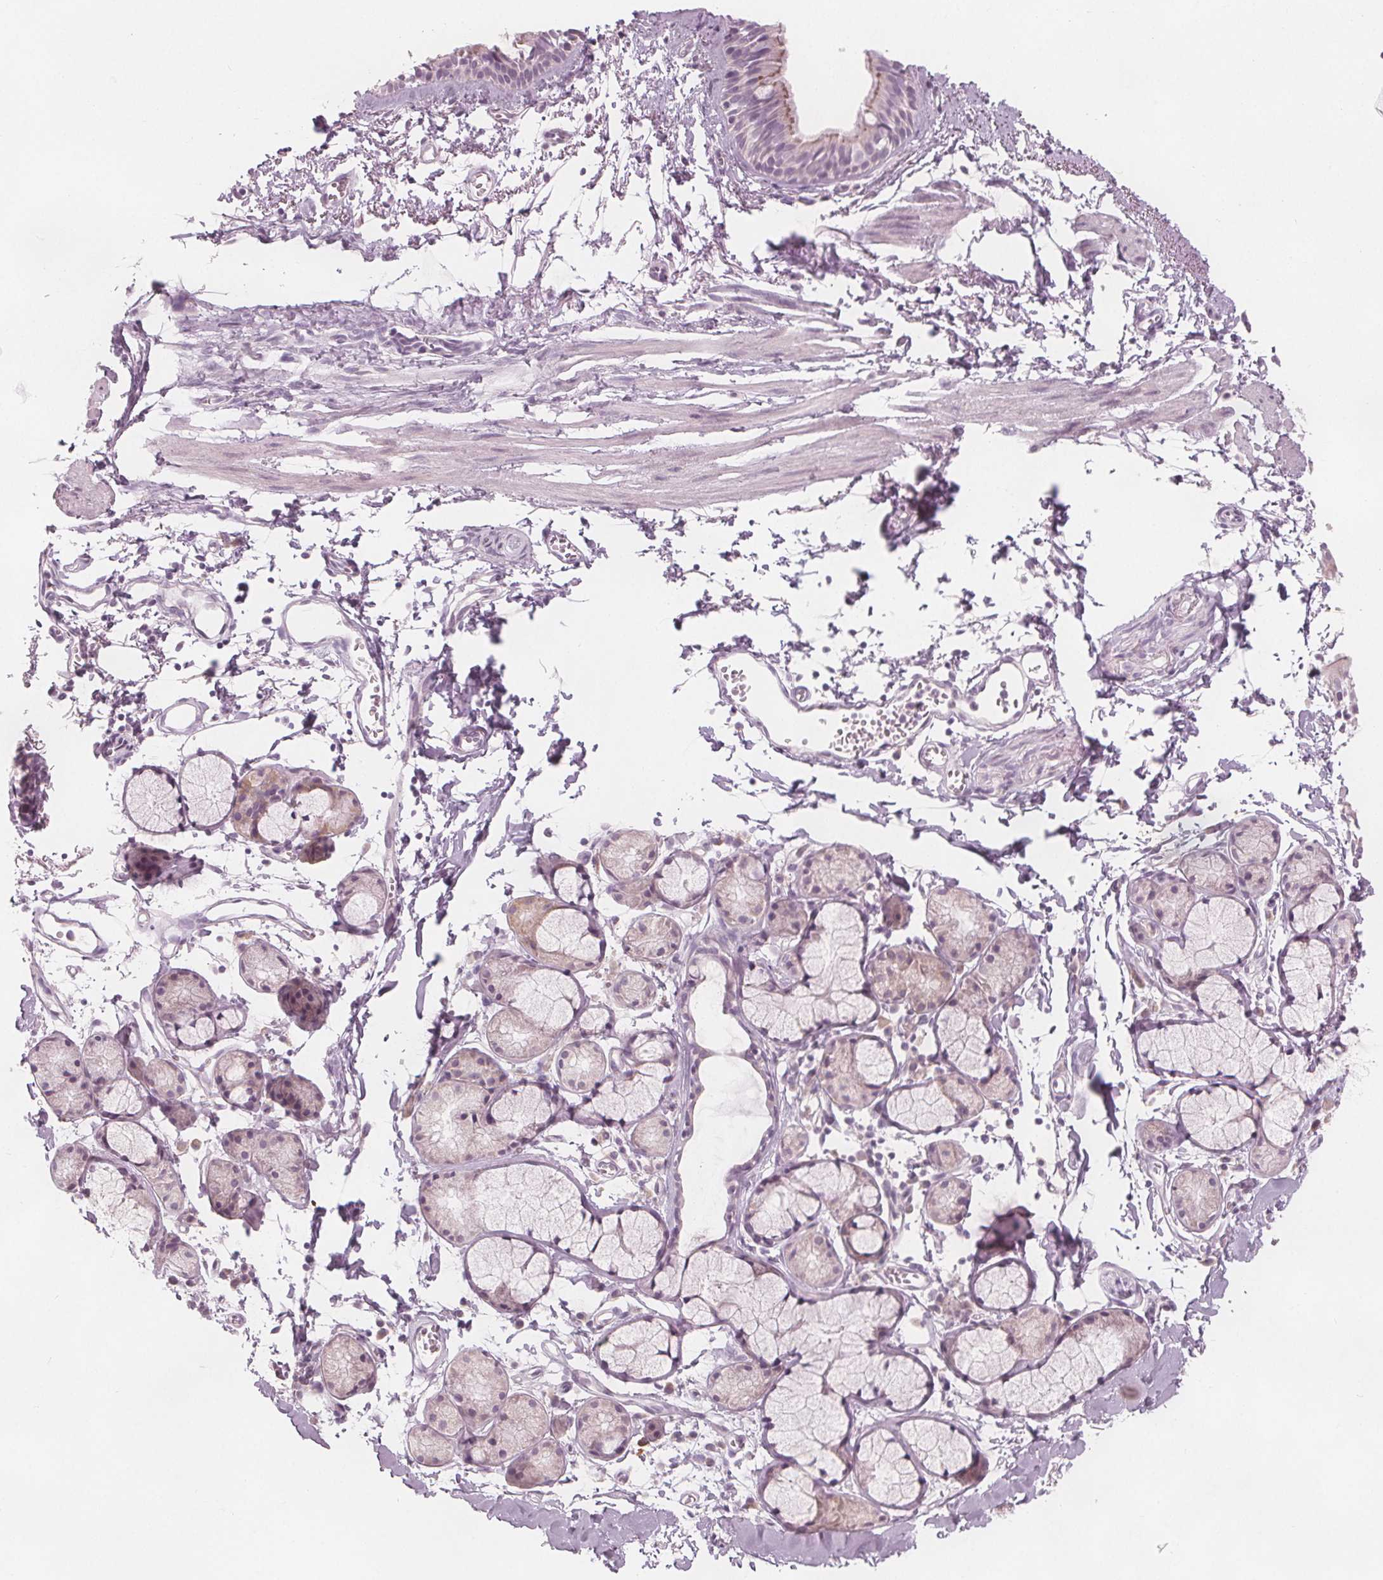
{"staining": {"intensity": "weak", "quantity": "<25%", "location": "cytoplasmic/membranous"}, "tissue": "bronchus", "cell_type": "Respiratory epithelial cells", "image_type": "normal", "snomed": [{"axis": "morphology", "description": "Normal tissue, NOS"}, {"axis": "topography", "description": "Cartilage tissue"}, {"axis": "topography", "description": "Bronchus"}], "caption": "Respiratory epithelial cells are negative for brown protein staining in benign bronchus. (Brightfield microscopy of DAB immunohistochemistry (IHC) at high magnification).", "gene": "BRSK1", "patient": {"sex": "female", "age": 59}}